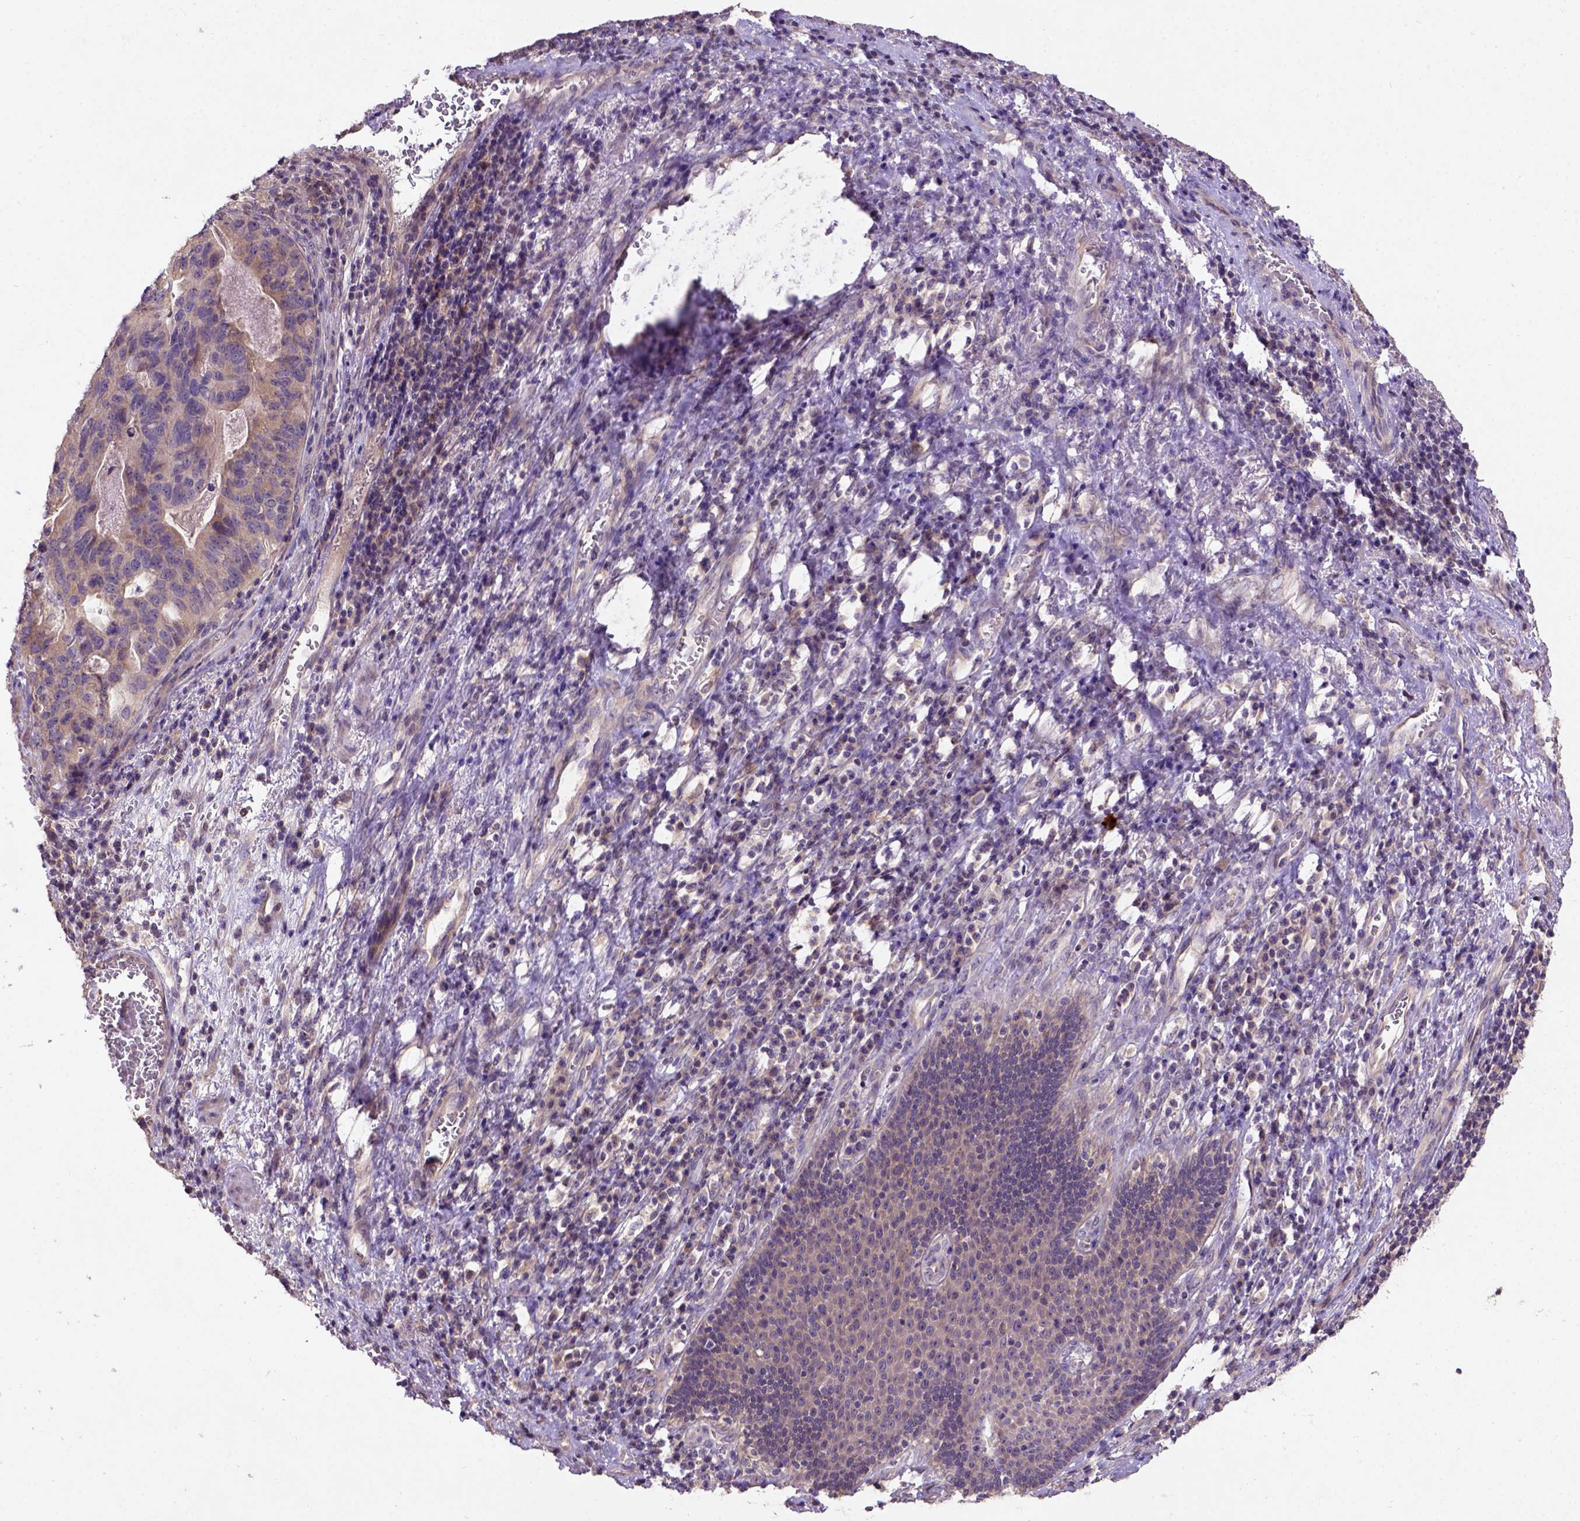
{"staining": {"intensity": "moderate", "quantity": "25%-75%", "location": "cytoplasmic/membranous"}, "tissue": "stomach cancer", "cell_type": "Tumor cells", "image_type": "cancer", "snomed": [{"axis": "morphology", "description": "Adenocarcinoma, NOS"}, {"axis": "topography", "description": "Stomach, upper"}], "caption": "A high-resolution histopathology image shows IHC staining of stomach adenocarcinoma, which reveals moderate cytoplasmic/membranous staining in approximately 25%-75% of tumor cells. (DAB IHC, brown staining for protein, blue staining for nuclei).", "gene": "KBTBD8", "patient": {"sex": "female", "age": 67}}